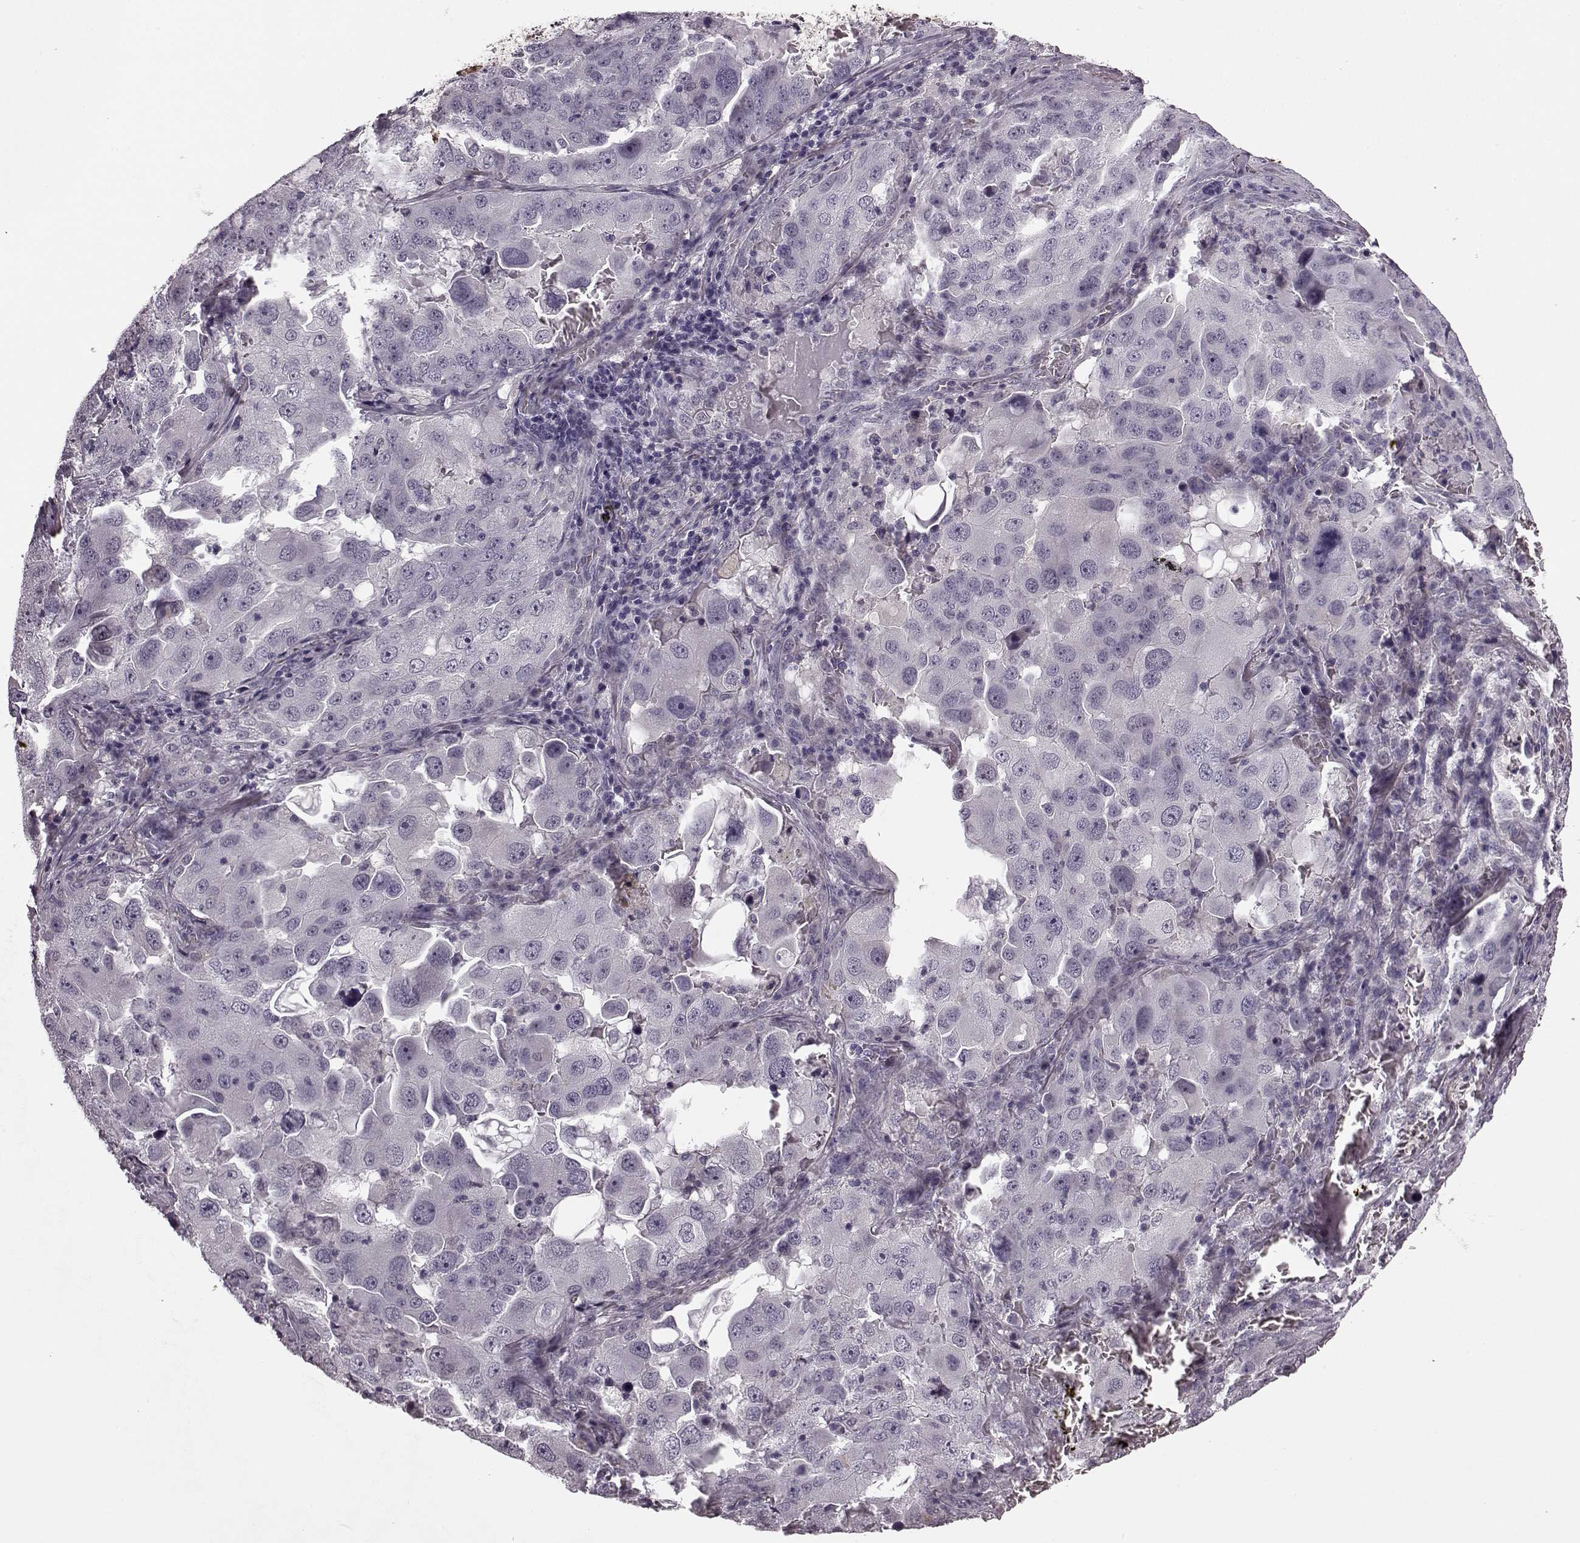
{"staining": {"intensity": "negative", "quantity": "none", "location": "none"}, "tissue": "lung cancer", "cell_type": "Tumor cells", "image_type": "cancer", "snomed": [{"axis": "morphology", "description": "Adenocarcinoma, NOS"}, {"axis": "topography", "description": "Lung"}], "caption": "Immunohistochemistry (IHC) of human adenocarcinoma (lung) reveals no staining in tumor cells.", "gene": "SLCO3A1", "patient": {"sex": "female", "age": 61}}